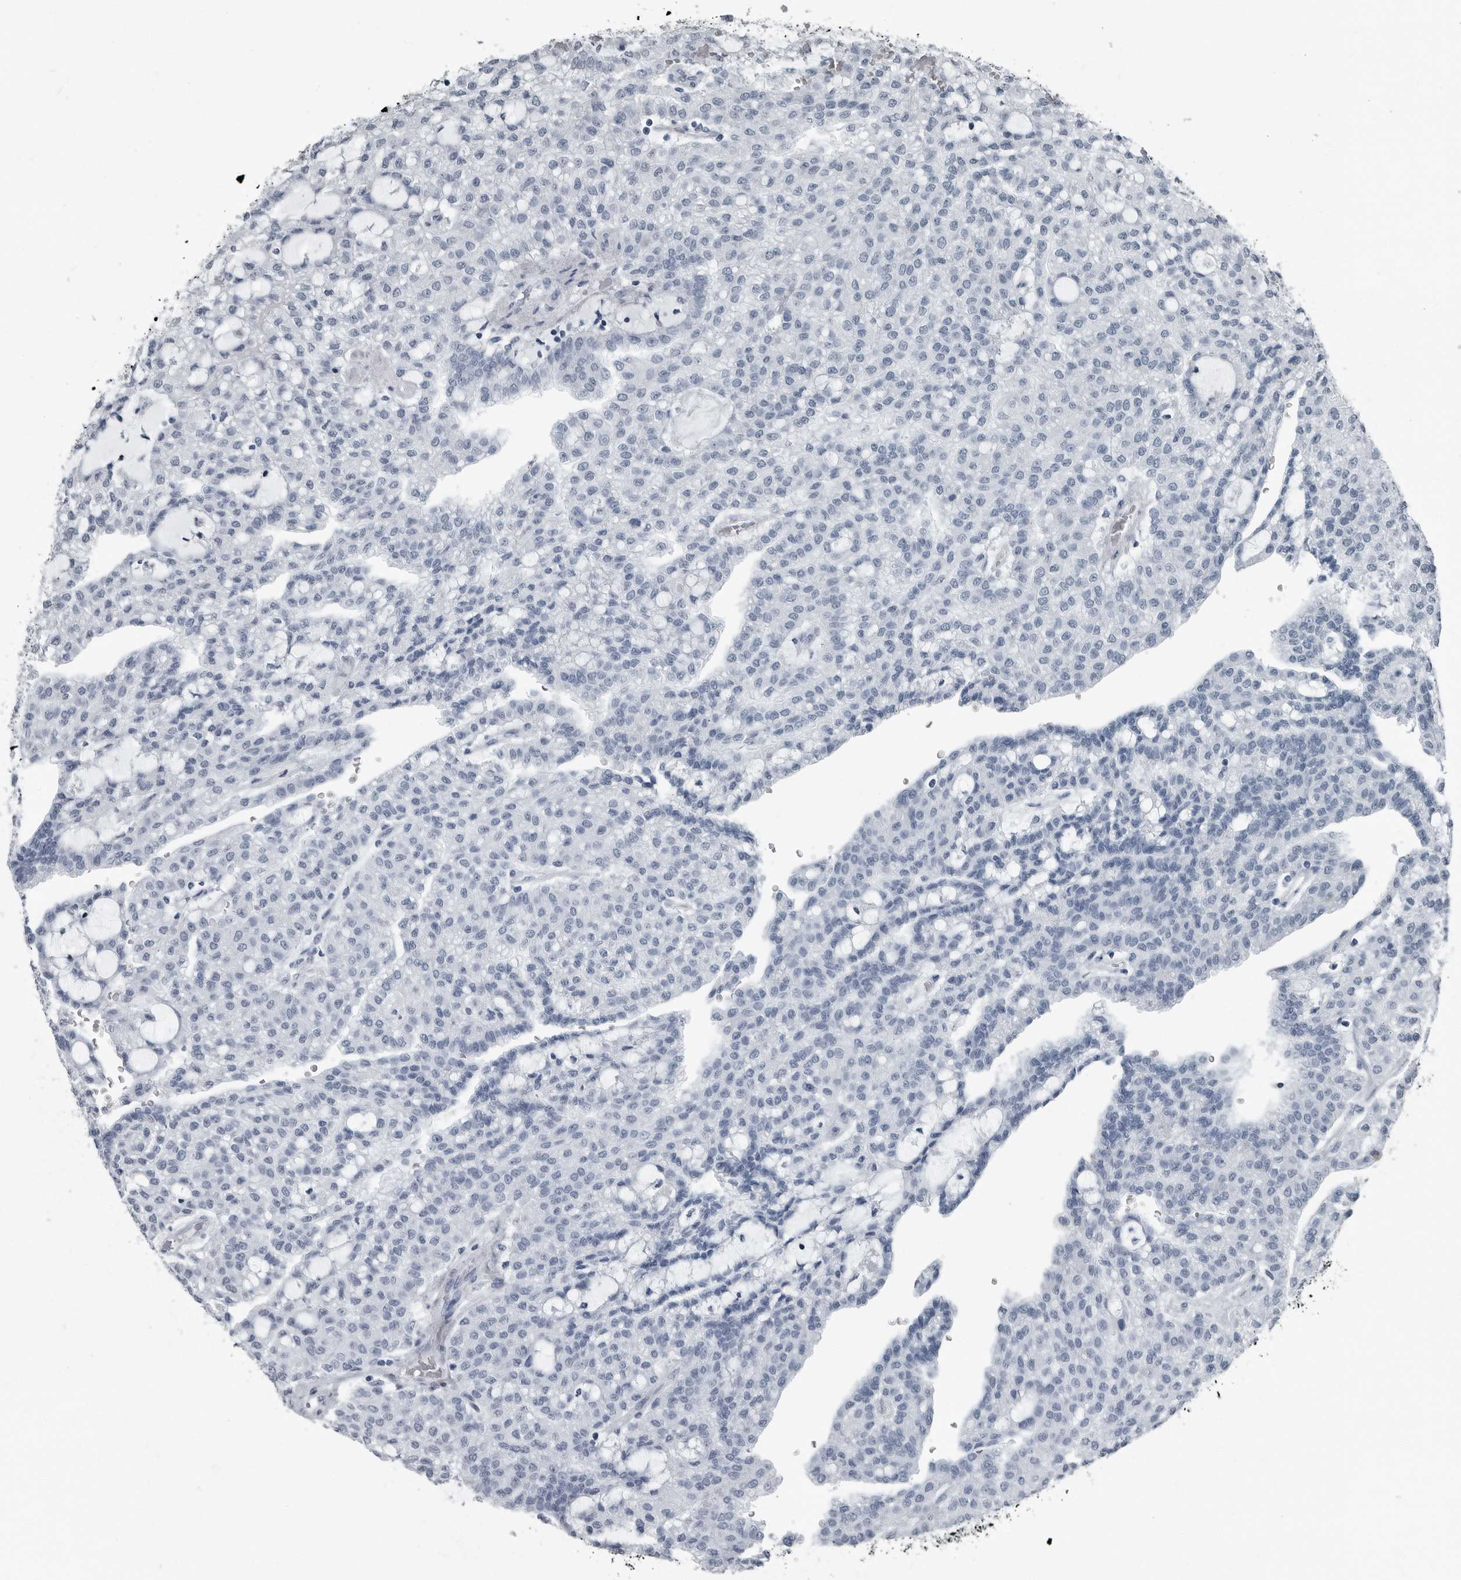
{"staining": {"intensity": "negative", "quantity": "none", "location": "none"}, "tissue": "renal cancer", "cell_type": "Tumor cells", "image_type": "cancer", "snomed": [{"axis": "morphology", "description": "Adenocarcinoma, NOS"}, {"axis": "topography", "description": "Kidney"}], "caption": "The image exhibits no staining of tumor cells in renal cancer (adenocarcinoma). The staining was performed using DAB (3,3'-diaminobenzidine) to visualize the protein expression in brown, while the nuclei were stained in blue with hematoxylin (Magnification: 20x).", "gene": "PRSS1", "patient": {"sex": "male", "age": 63}}